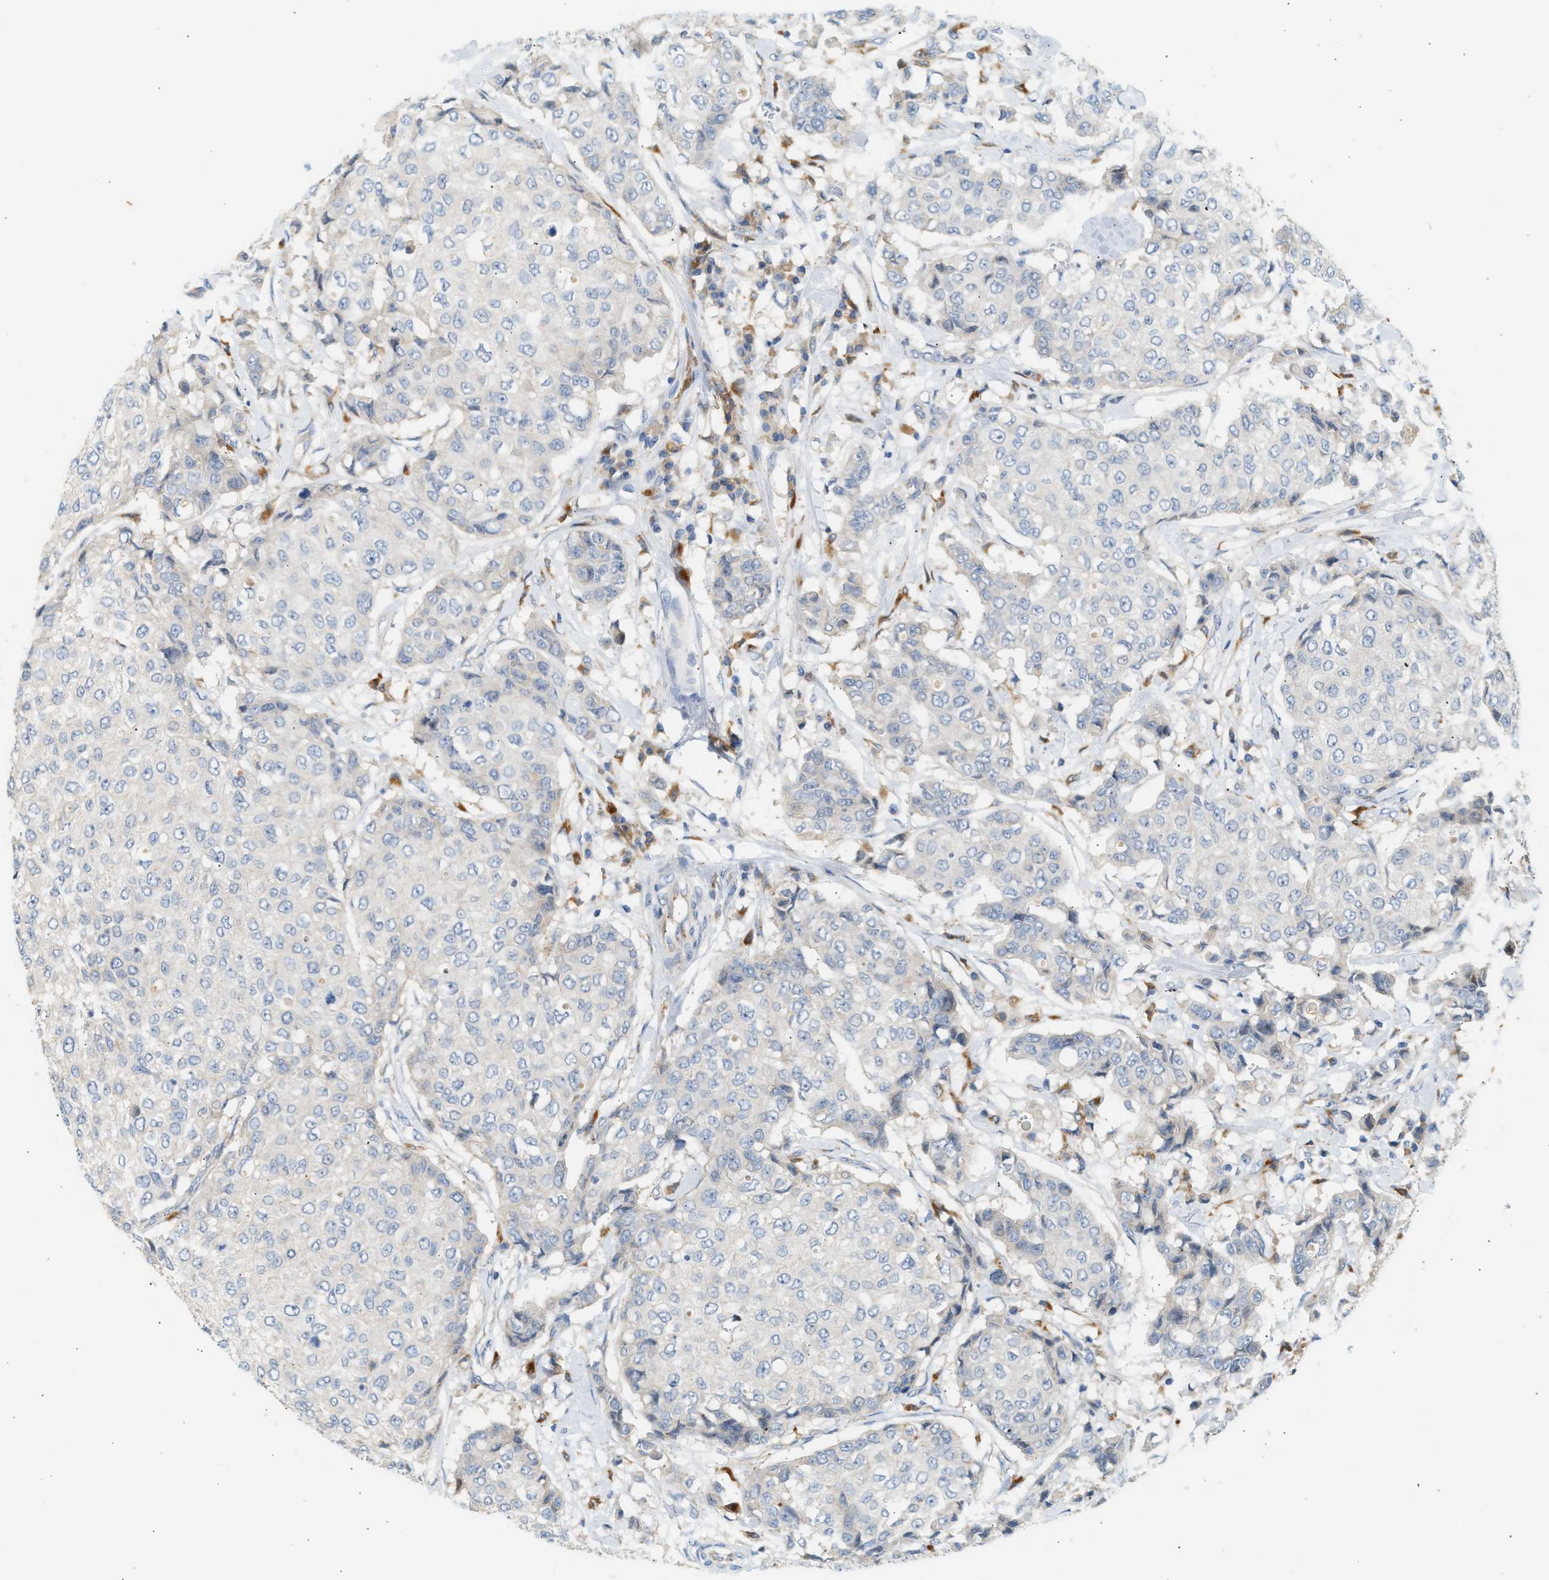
{"staining": {"intensity": "negative", "quantity": "none", "location": "none"}, "tissue": "breast cancer", "cell_type": "Tumor cells", "image_type": "cancer", "snomed": [{"axis": "morphology", "description": "Duct carcinoma"}, {"axis": "topography", "description": "Breast"}], "caption": "A photomicrograph of breast infiltrating ductal carcinoma stained for a protein shows no brown staining in tumor cells.", "gene": "ENTHD1", "patient": {"sex": "female", "age": 27}}